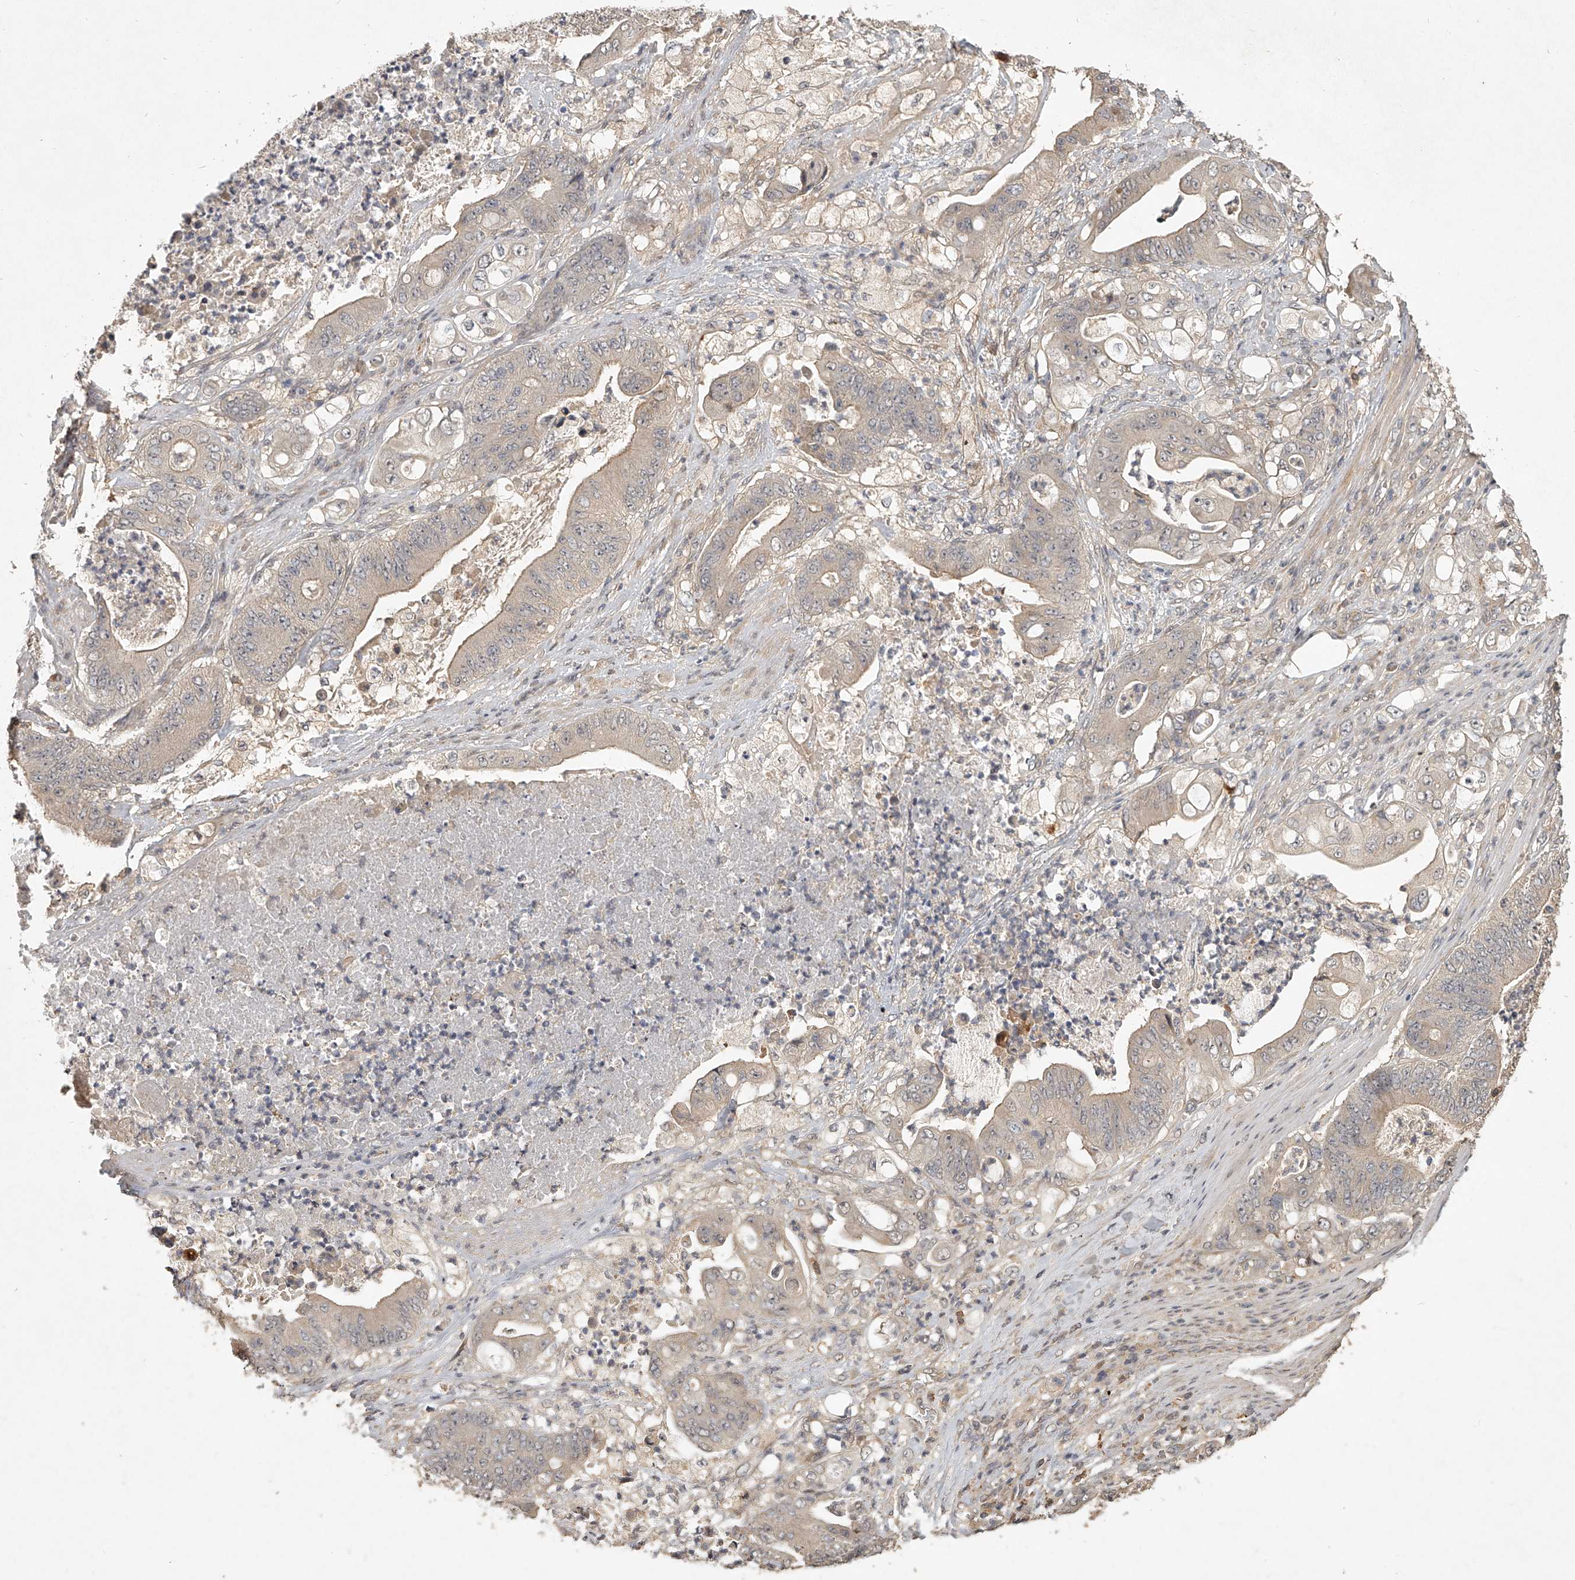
{"staining": {"intensity": "weak", "quantity": "<25%", "location": "cytoplasmic/membranous"}, "tissue": "stomach cancer", "cell_type": "Tumor cells", "image_type": "cancer", "snomed": [{"axis": "morphology", "description": "Adenocarcinoma, NOS"}, {"axis": "topography", "description": "Stomach"}], "caption": "Tumor cells show no significant expression in adenocarcinoma (stomach).", "gene": "SLC37A1", "patient": {"sex": "female", "age": 73}}